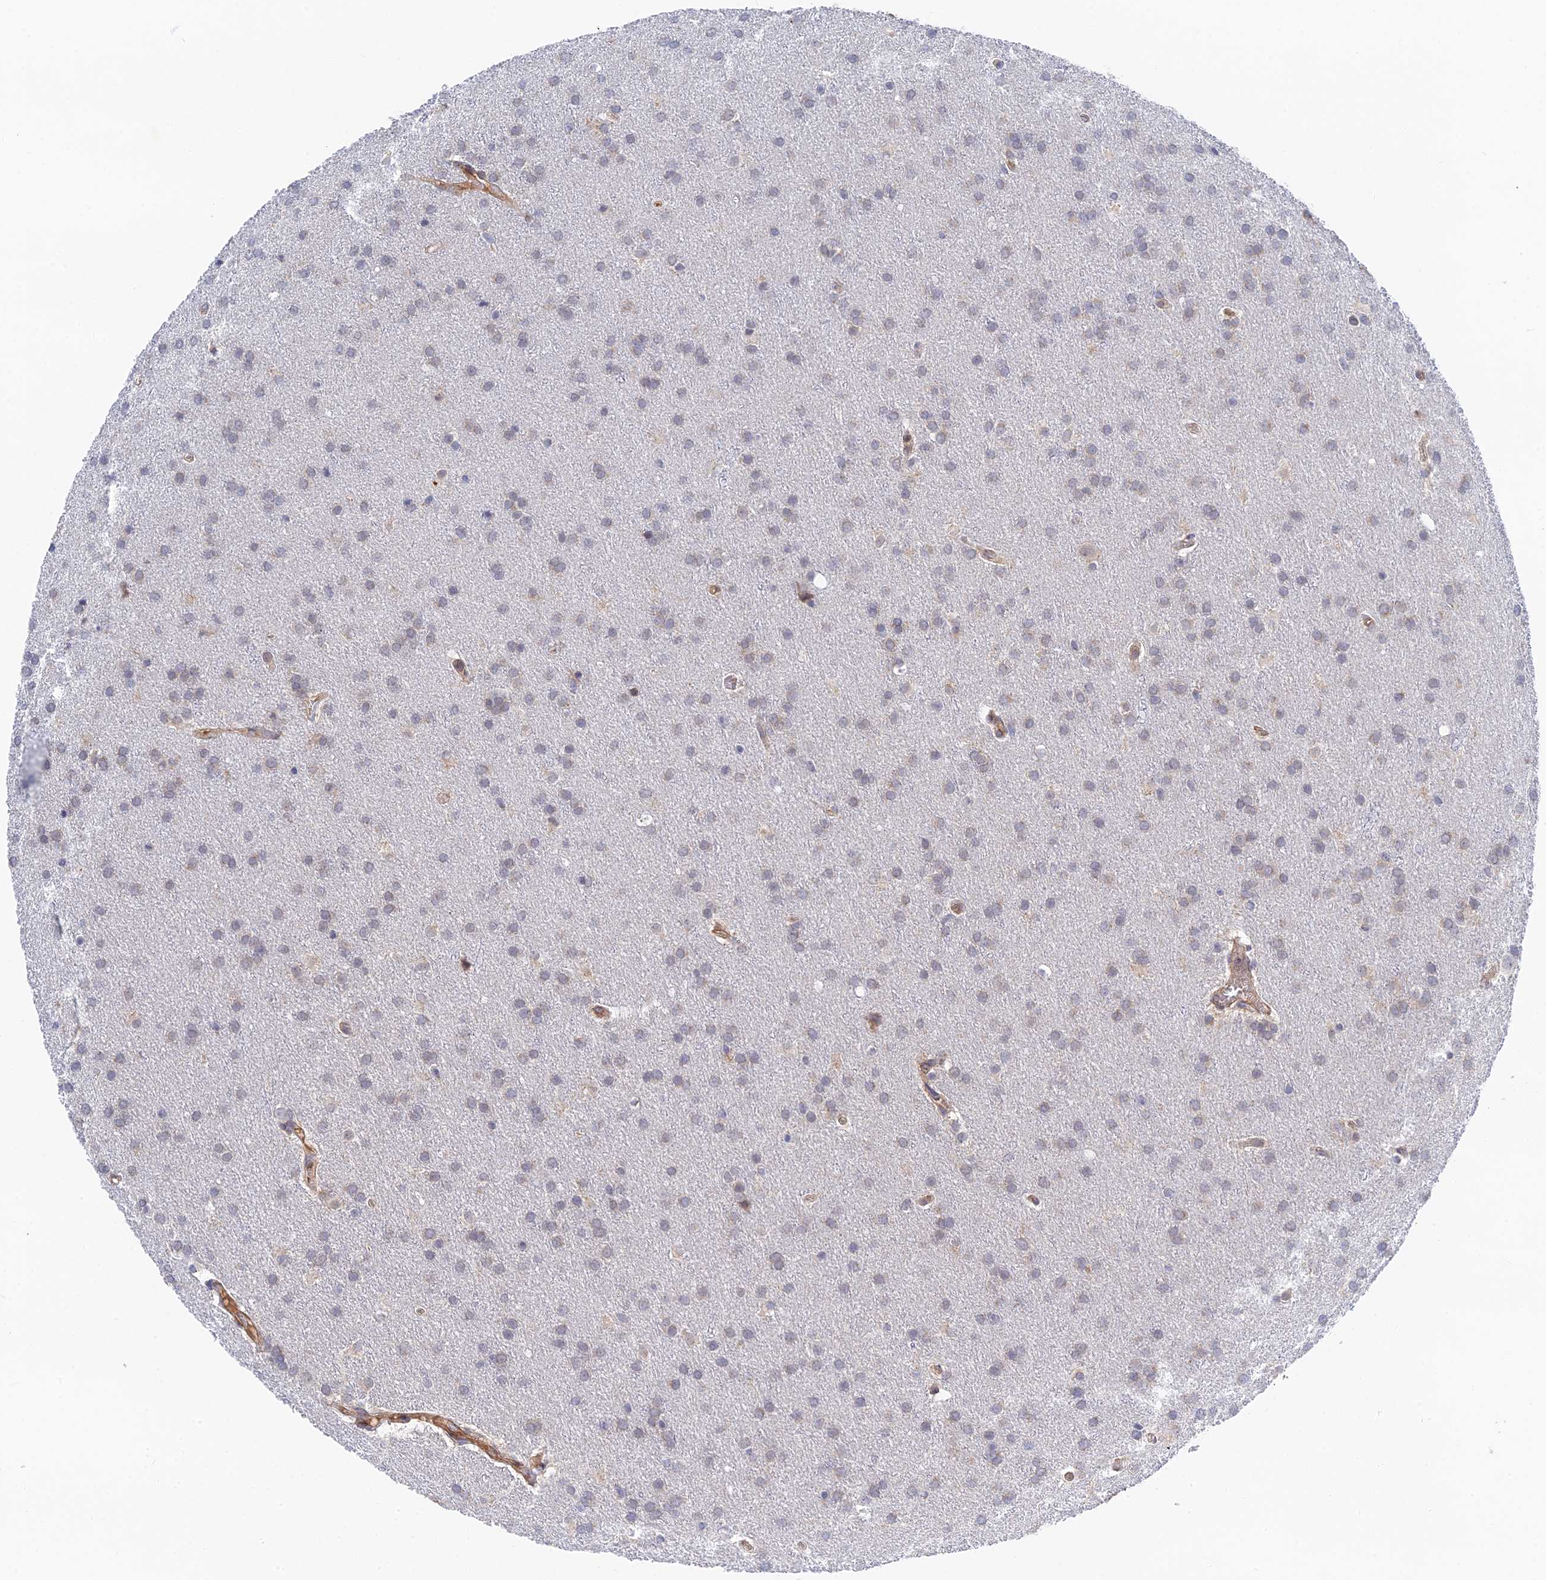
{"staining": {"intensity": "negative", "quantity": "none", "location": "none"}, "tissue": "glioma", "cell_type": "Tumor cells", "image_type": "cancer", "snomed": [{"axis": "morphology", "description": "Glioma, malignant, Low grade"}, {"axis": "topography", "description": "Brain"}], "caption": "IHC of glioma reveals no positivity in tumor cells.", "gene": "ZNF320", "patient": {"sex": "female", "age": 32}}